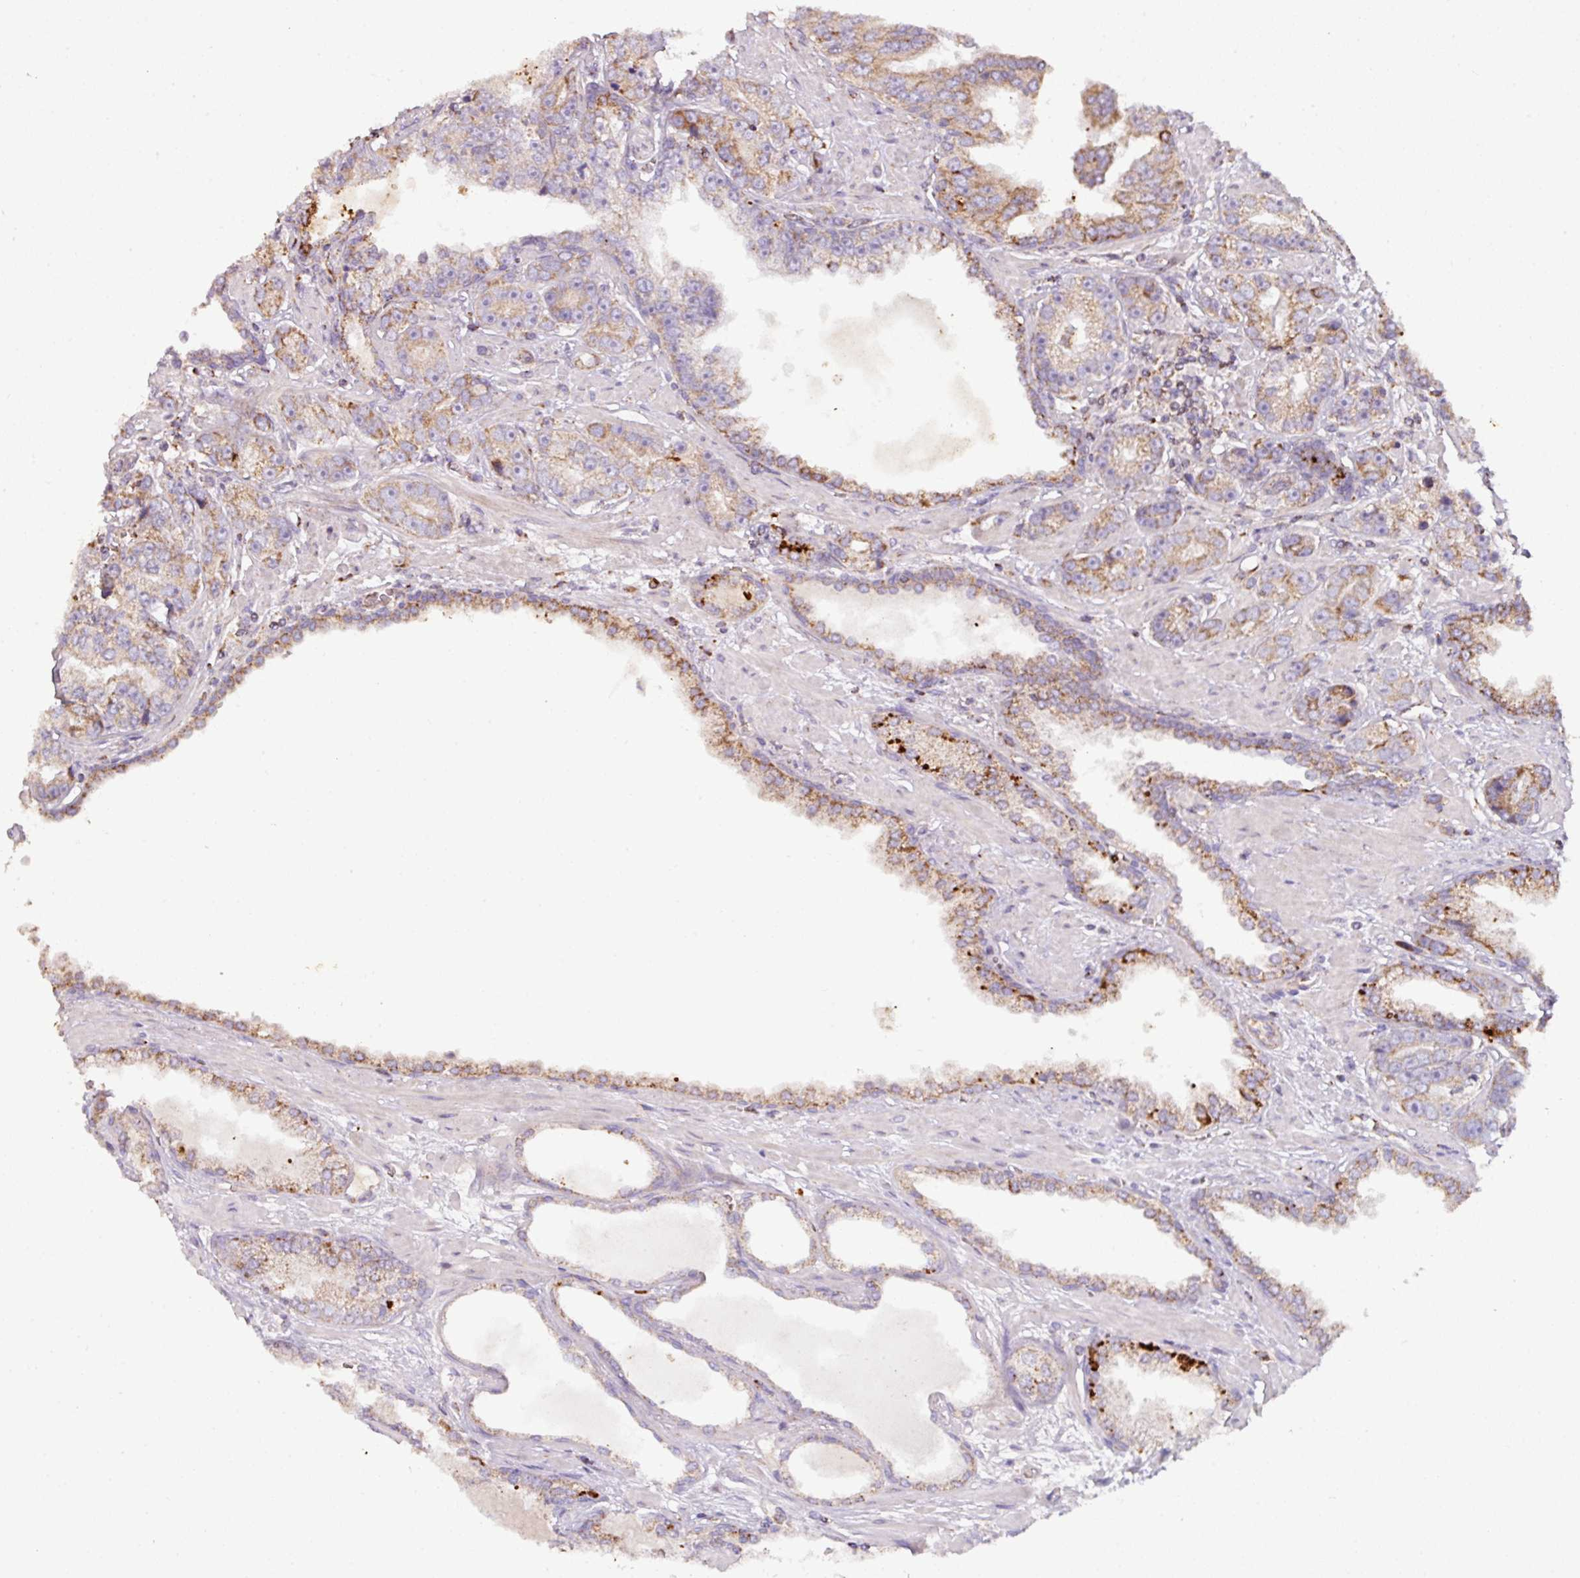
{"staining": {"intensity": "moderate", "quantity": ">75%", "location": "cytoplasmic/membranous"}, "tissue": "prostate cancer", "cell_type": "Tumor cells", "image_type": "cancer", "snomed": [{"axis": "morphology", "description": "Adenocarcinoma, High grade"}, {"axis": "topography", "description": "Prostate"}], "caption": "Immunohistochemical staining of human prostate high-grade adenocarcinoma displays medium levels of moderate cytoplasmic/membranous expression in about >75% of tumor cells. The staining was performed using DAB to visualize the protein expression in brown, while the nuclei were stained in blue with hematoxylin (Magnification: 20x).", "gene": "SQOR", "patient": {"sex": "male", "age": 71}}